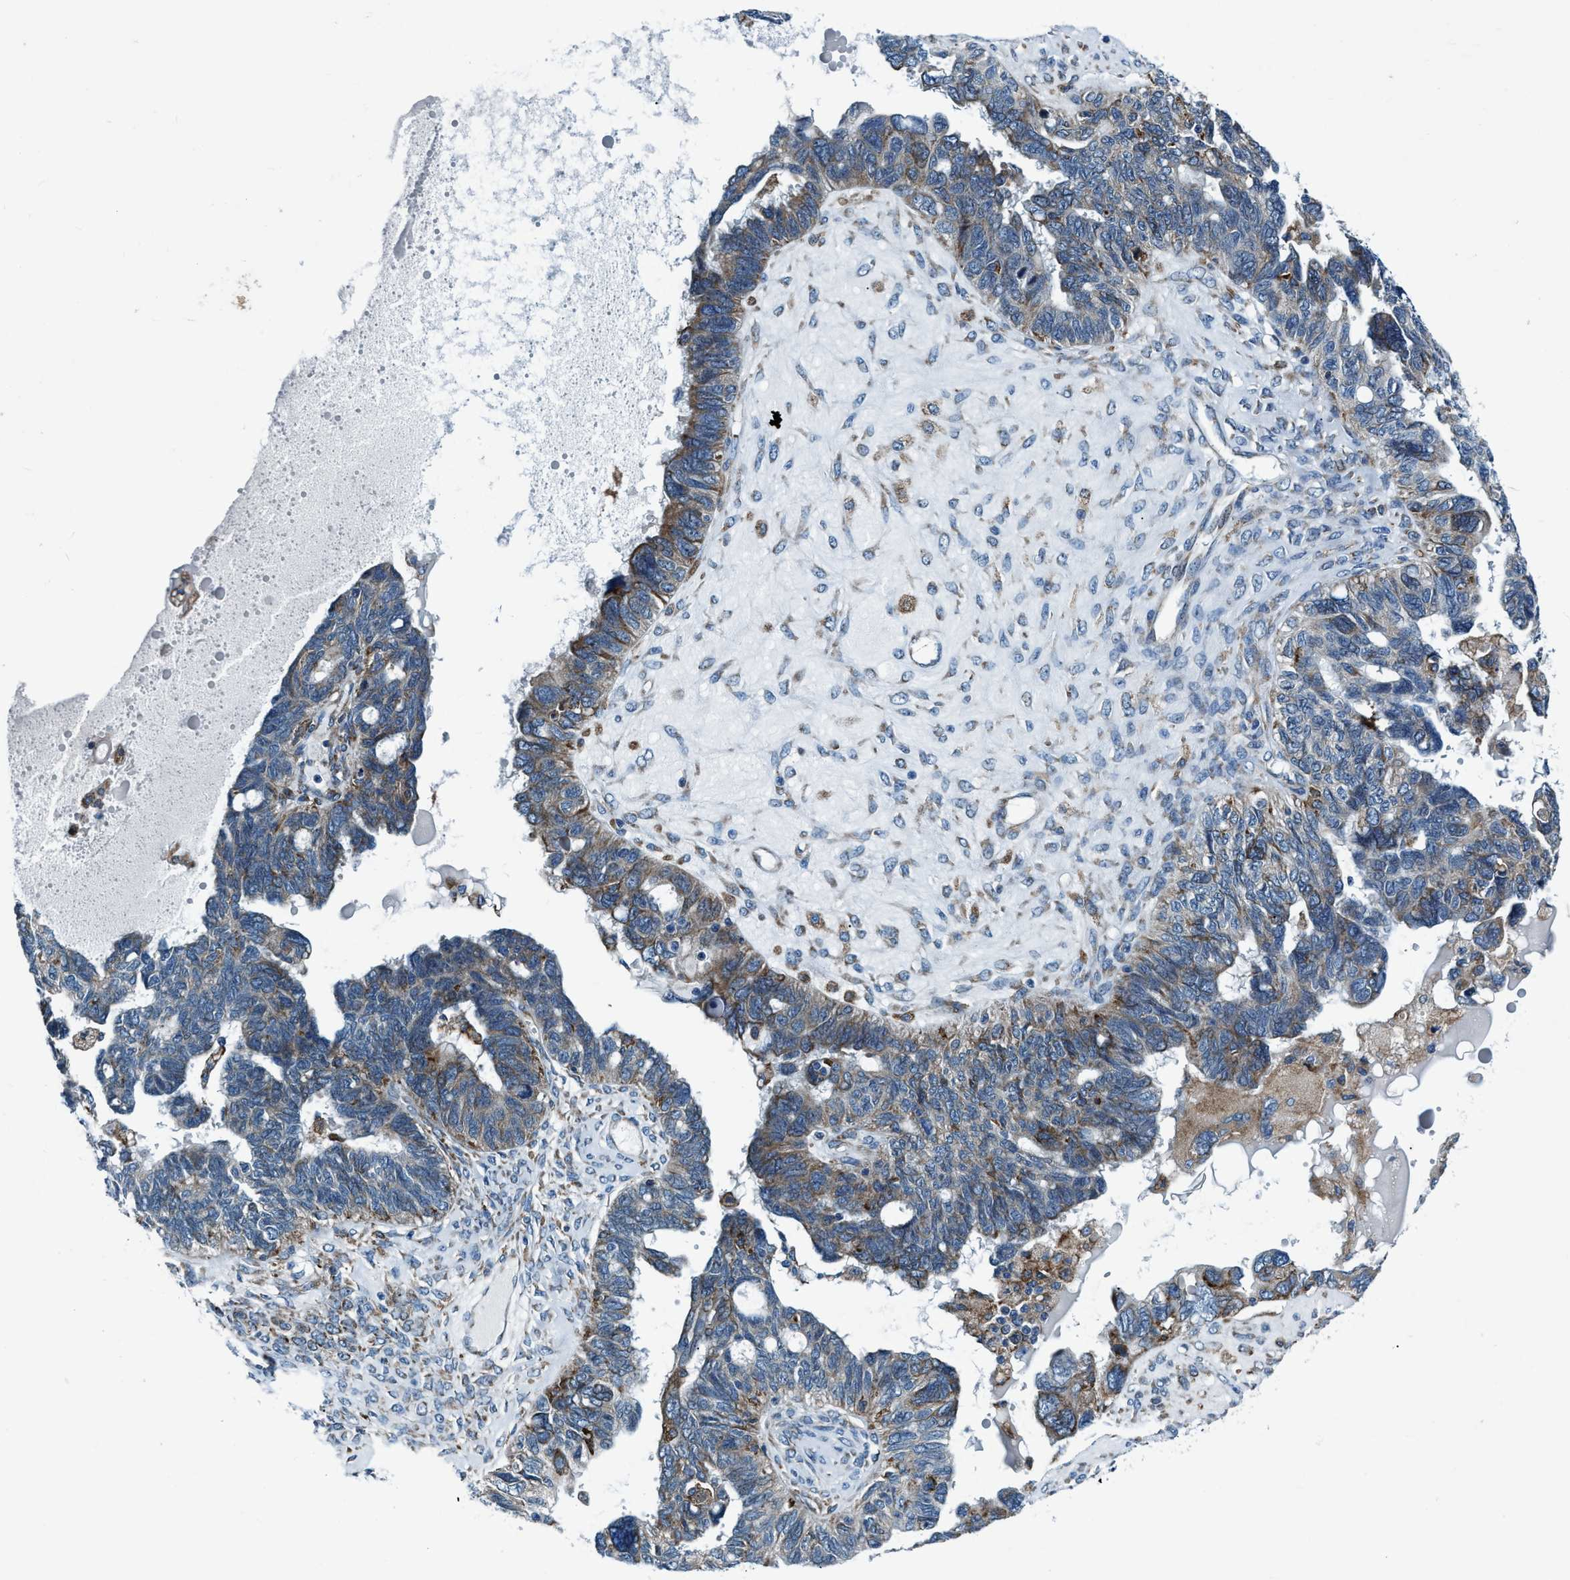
{"staining": {"intensity": "moderate", "quantity": "25%-75%", "location": "cytoplasmic/membranous"}, "tissue": "ovarian cancer", "cell_type": "Tumor cells", "image_type": "cancer", "snomed": [{"axis": "morphology", "description": "Cystadenocarcinoma, serous, NOS"}, {"axis": "topography", "description": "Ovary"}], "caption": "Human serous cystadenocarcinoma (ovarian) stained for a protein (brown) exhibits moderate cytoplasmic/membranous positive positivity in about 25%-75% of tumor cells.", "gene": "ARMC9", "patient": {"sex": "female", "age": 79}}